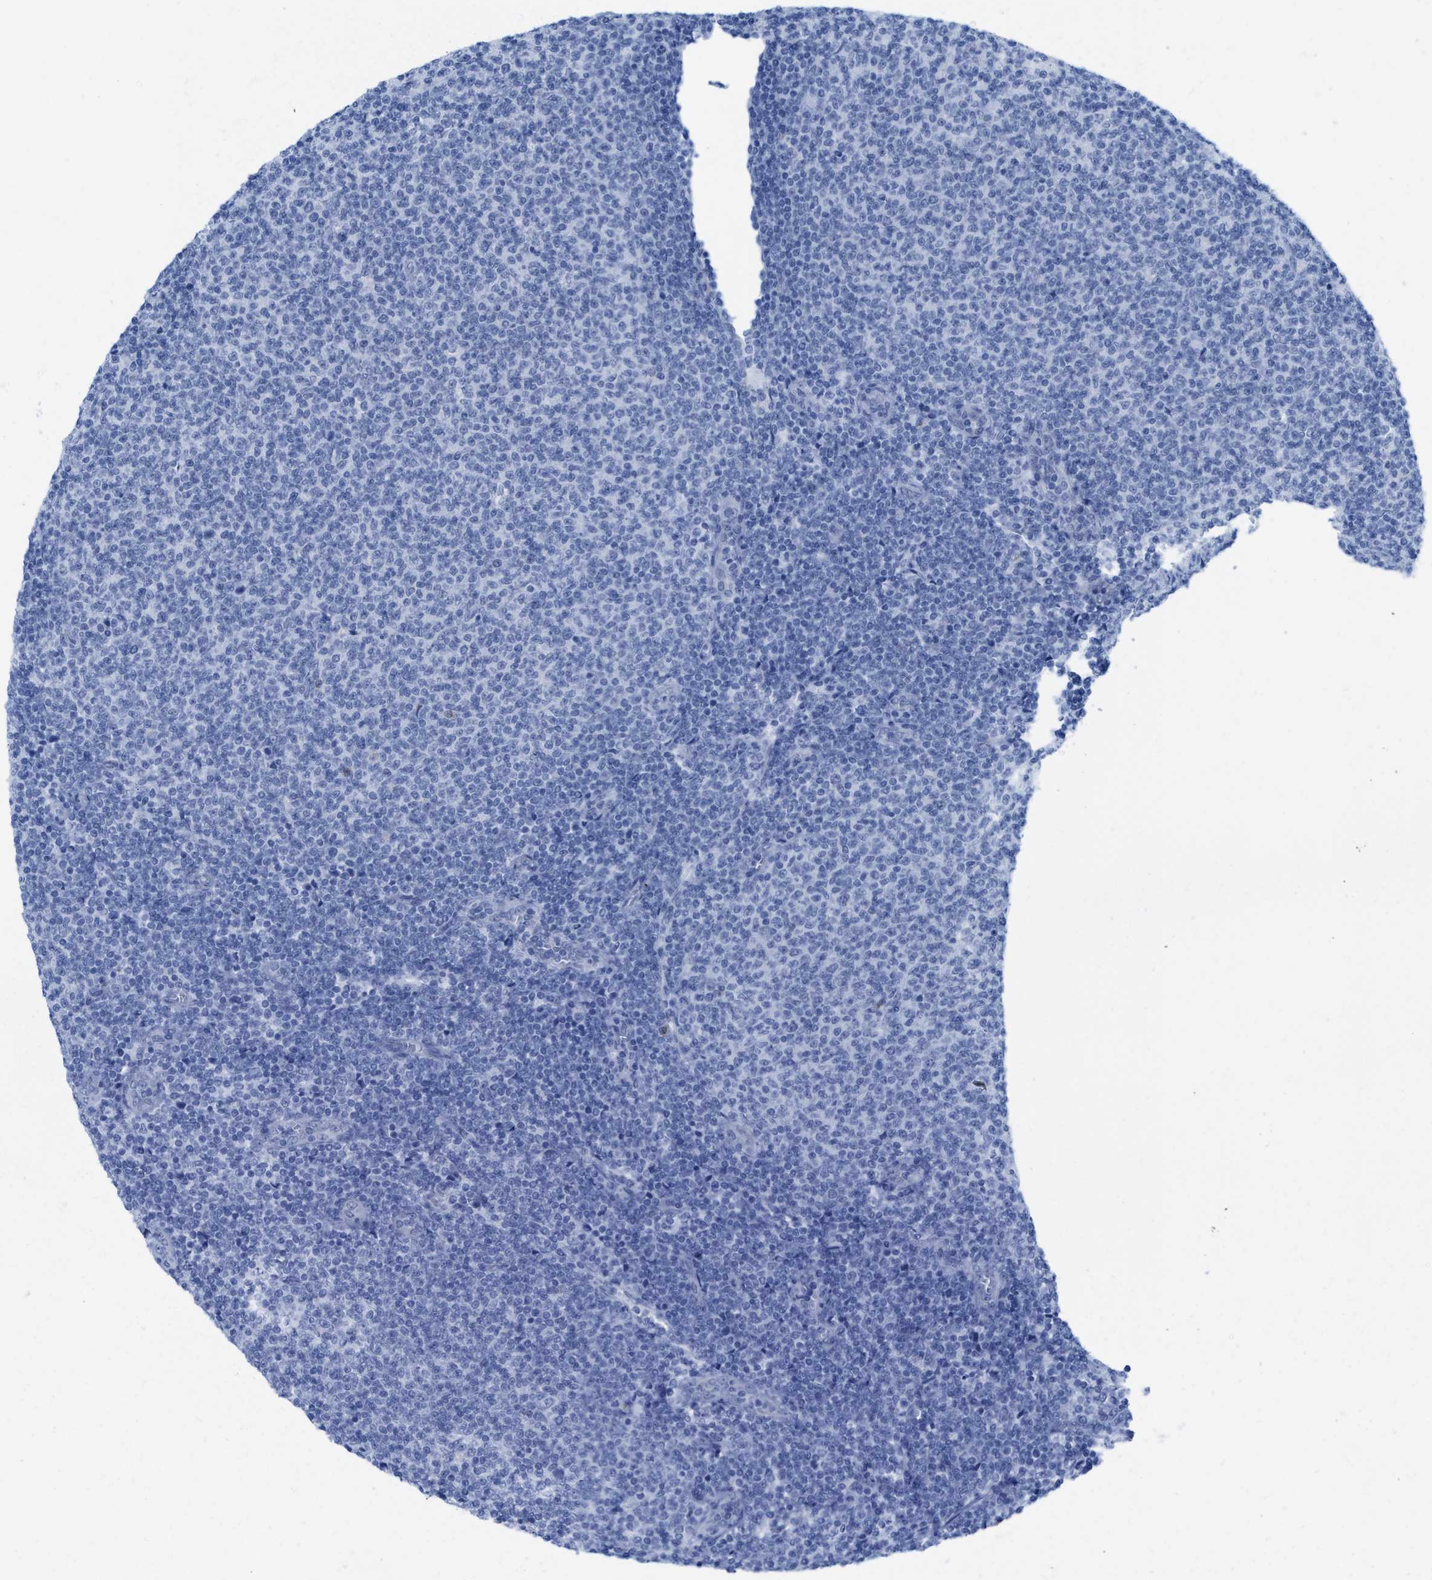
{"staining": {"intensity": "negative", "quantity": "none", "location": "none"}, "tissue": "lymphoma", "cell_type": "Tumor cells", "image_type": "cancer", "snomed": [{"axis": "morphology", "description": "Malignant lymphoma, non-Hodgkin's type, Low grade"}, {"axis": "topography", "description": "Lymph node"}], "caption": "A histopathology image of human low-grade malignant lymphoma, non-Hodgkin's type is negative for staining in tumor cells.", "gene": "WDR4", "patient": {"sex": "male", "age": 66}}